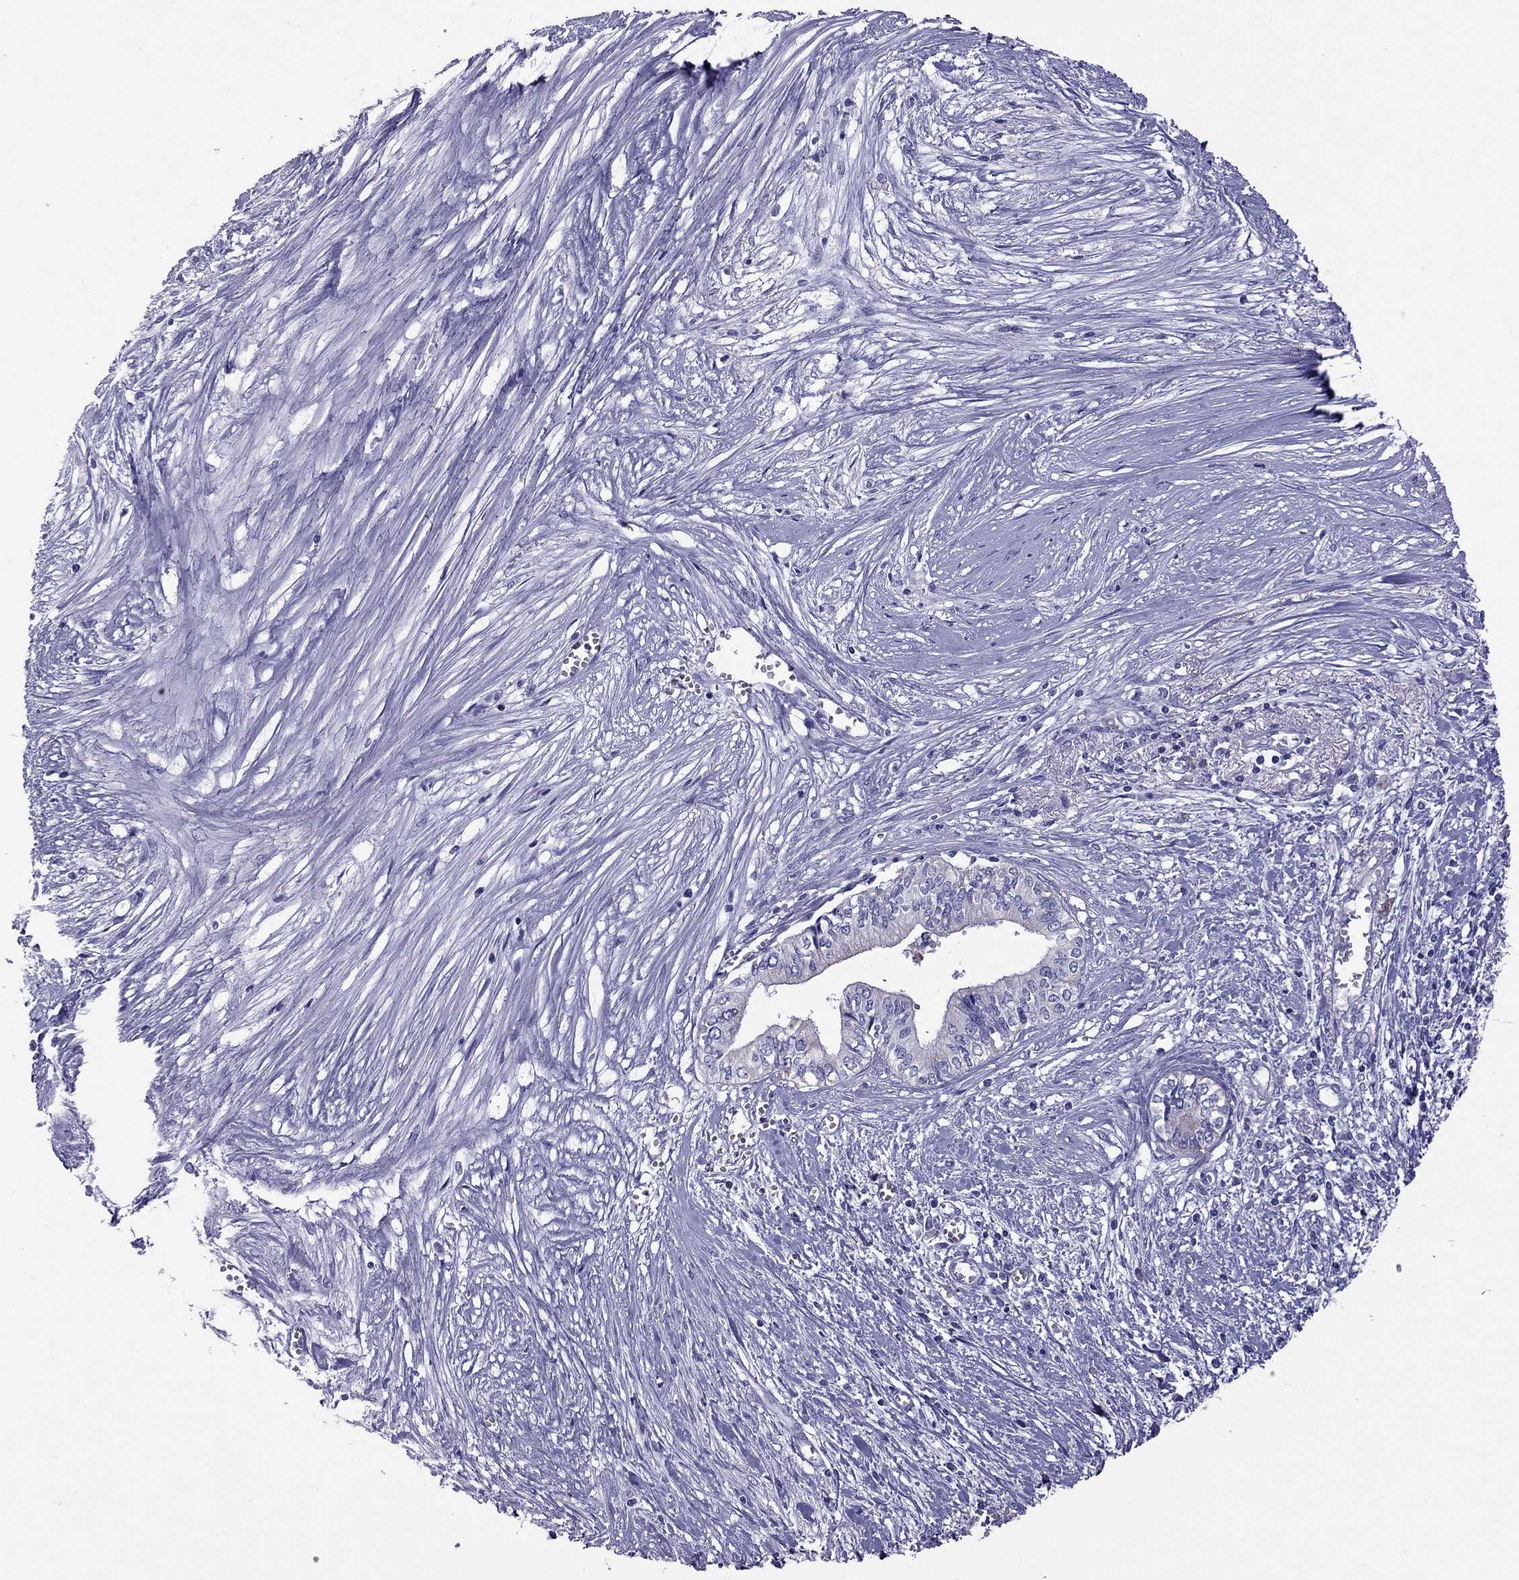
{"staining": {"intensity": "negative", "quantity": "none", "location": "none"}, "tissue": "pancreatic cancer", "cell_type": "Tumor cells", "image_type": "cancer", "snomed": [{"axis": "morphology", "description": "Adenocarcinoma, NOS"}, {"axis": "topography", "description": "Pancreas"}], "caption": "This is an IHC micrograph of human pancreatic cancer. There is no expression in tumor cells.", "gene": "TTLL13", "patient": {"sex": "female", "age": 61}}